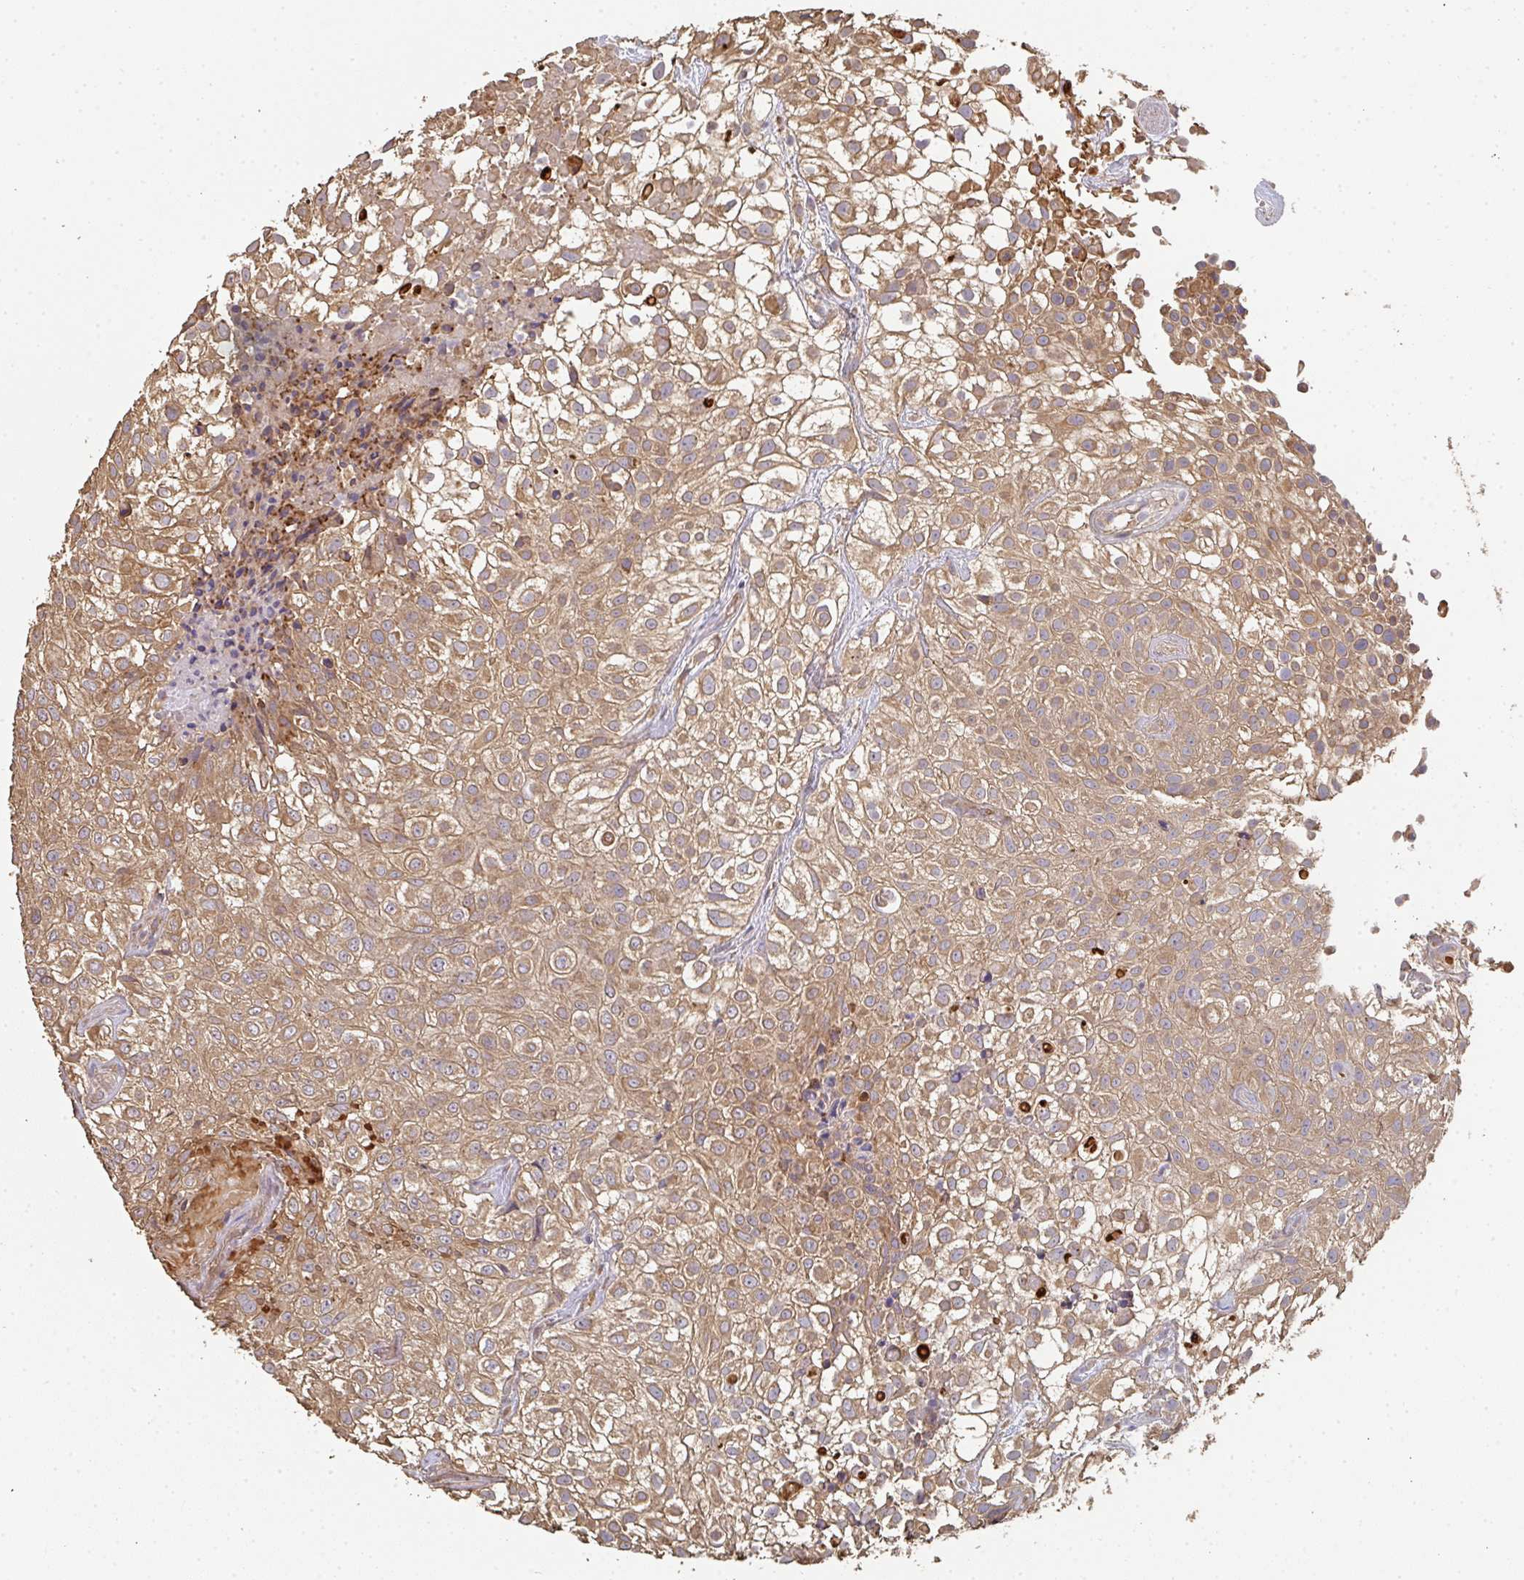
{"staining": {"intensity": "moderate", "quantity": ">75%", "location": "cytoplasmic/membranous"}, "tissue": "urothelial cancer", "cell_type": "Tumor cells", "image_type": "cancer", "snomed": [{"axis": "morphology", "description": "Urothelial carcinoma, High grade"}, {"axis": "topography", "description": "Urinary bladder"}], "caption": "A medium amount of moderate cytoplasmic/membranous positivity is seen in approximately >75% of tumor cells in urothelial cancer tissue. The staining was performed using DAB to visualize the protein expression in brown, while the nuclei were stained in blue with hematoxylin (Magnification: 20x).", "gene": "POLG", "patient": {"sex": "male", "age": 56}}